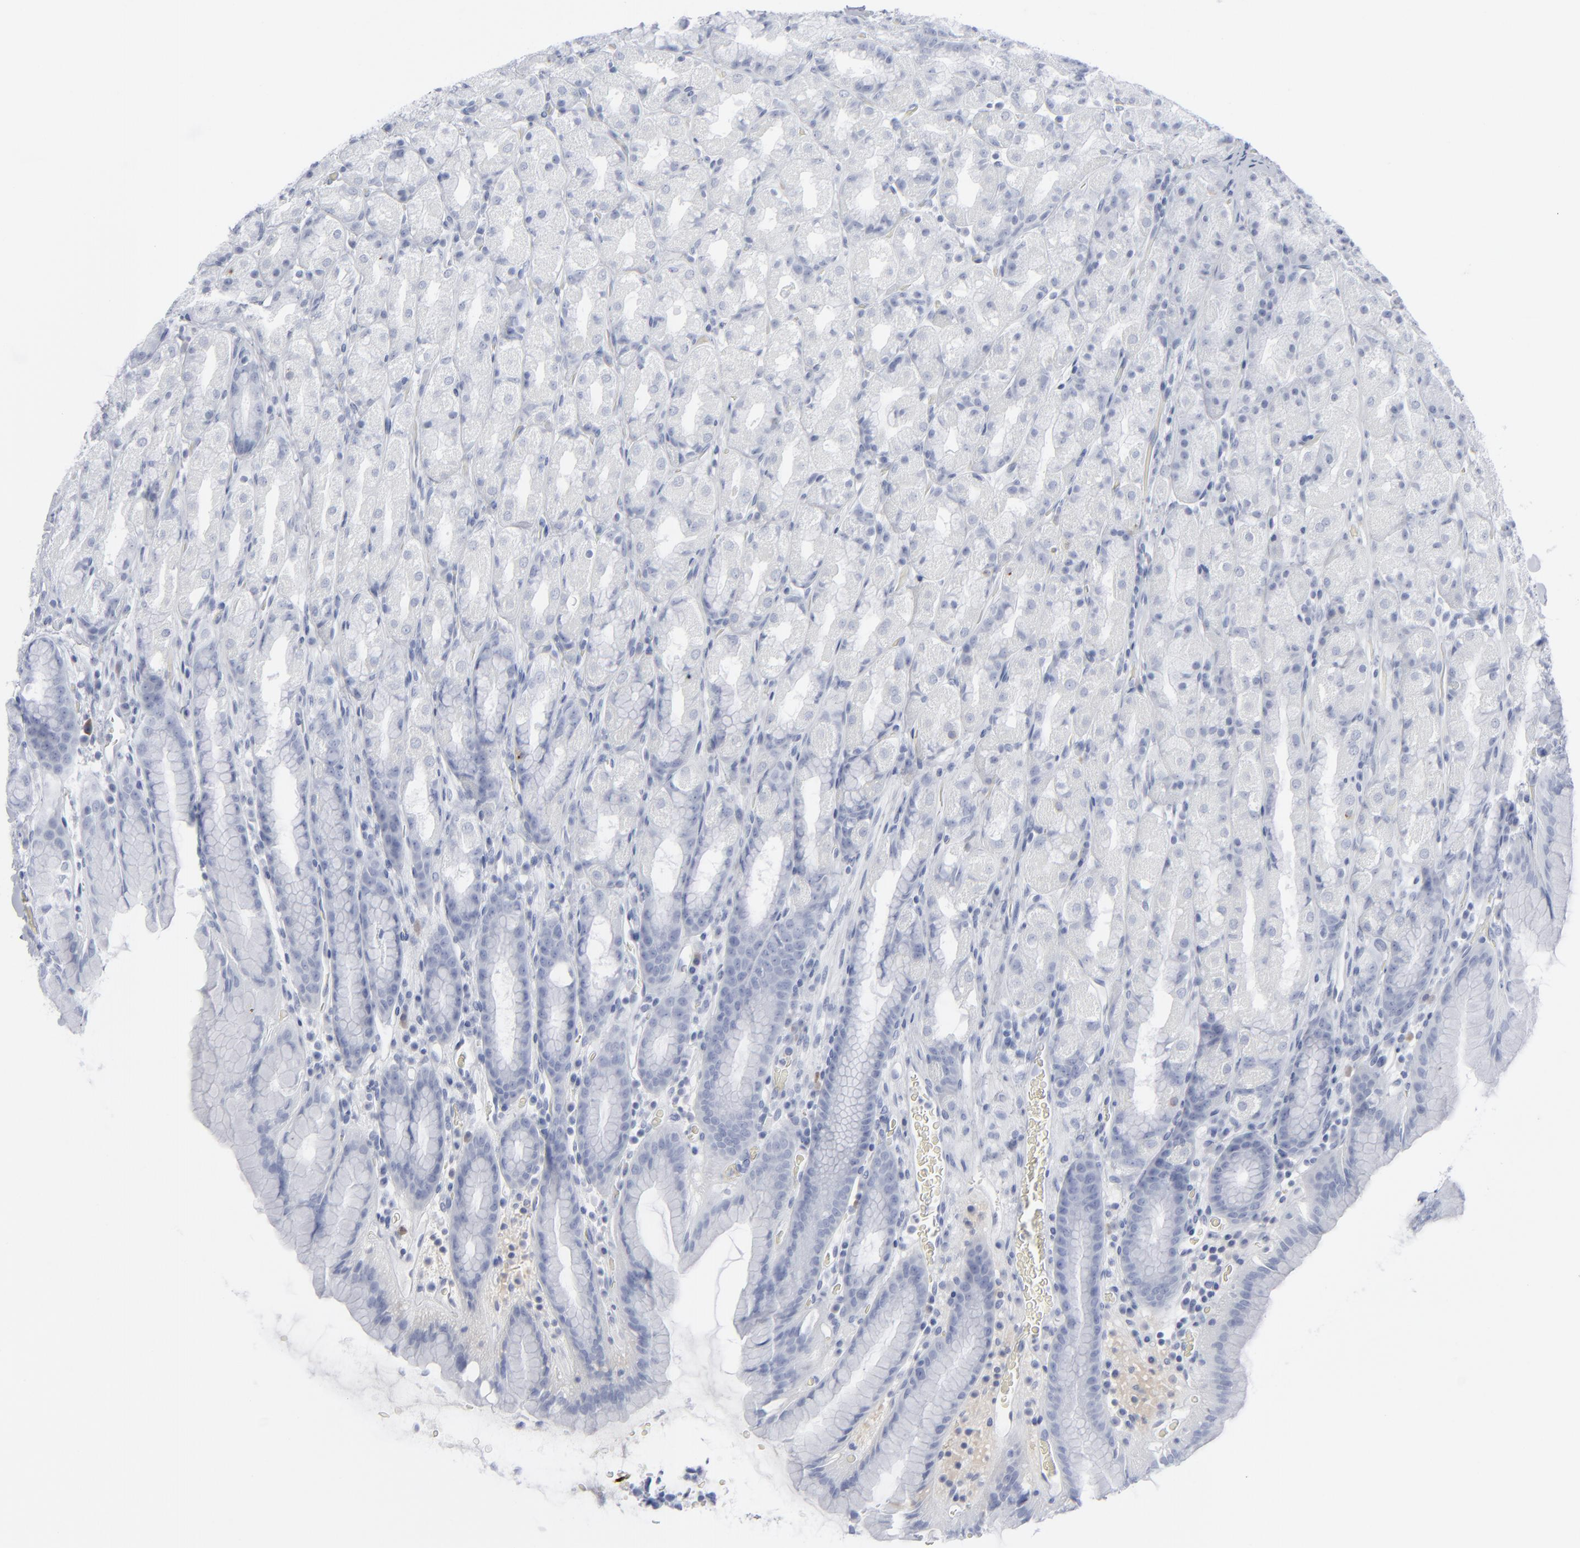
{"staining": {"intensity": "negative", "quantity": "none", "location": "none"}, "tissue": "stomach", "cell_type": "Glandular cells", "image_type": "normal", "snomed": [{"axis": "morphology", "description": "Normal tissue, NOS"}, {"axis": "topography", "description": "Stomach, upper"}], "caption": "Image shows no protein positivity in glandular cells of unremarkable stomach. (DAB immunohistochemistry (IHC) visualized using brightfield microscopy, high magnification).", "gene": "MSLN", "patient": {"sex": "male", "age": 68}}